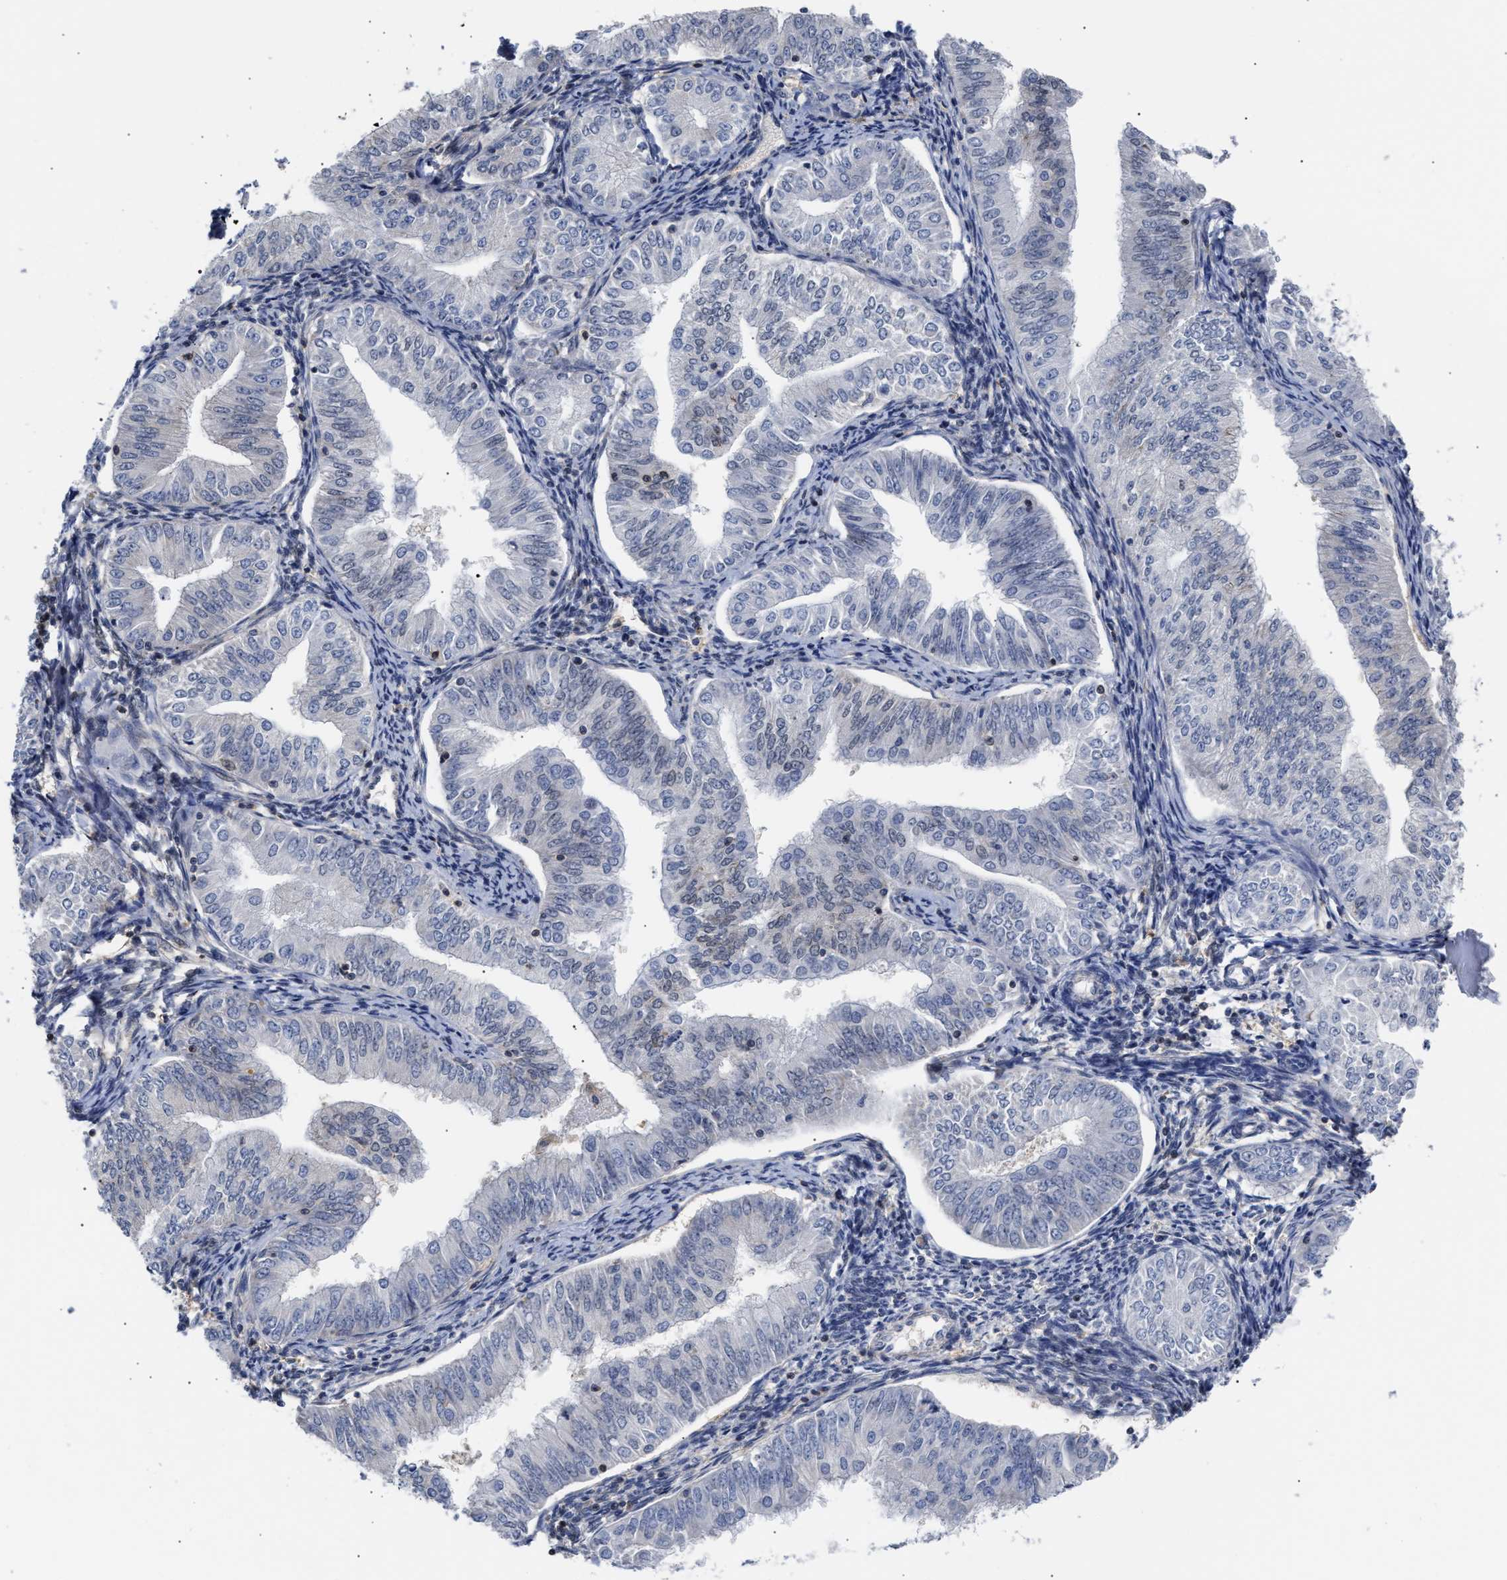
{"staining": {"intensity": "negative", "quantity": "none", "location": "none"}, "tissue": "endometrial cancer", "cell_type": "Tumor cells", "image_type": "cancer", "snomed": [{"axis": "morphology", "description": "Normal tissue, NOS"}, {"axis": "morphology", "description": "Adenocarcinoma, NOS"}, {"axis": "topography", "description": "Endometrium"}], "caption": "This is an immunohistochemistry micrograph of human endometrial cancer. There is no positivity in tumor cells.", "gene": "KLHDC1", "patient": {"sex": "female", "age": 53}}